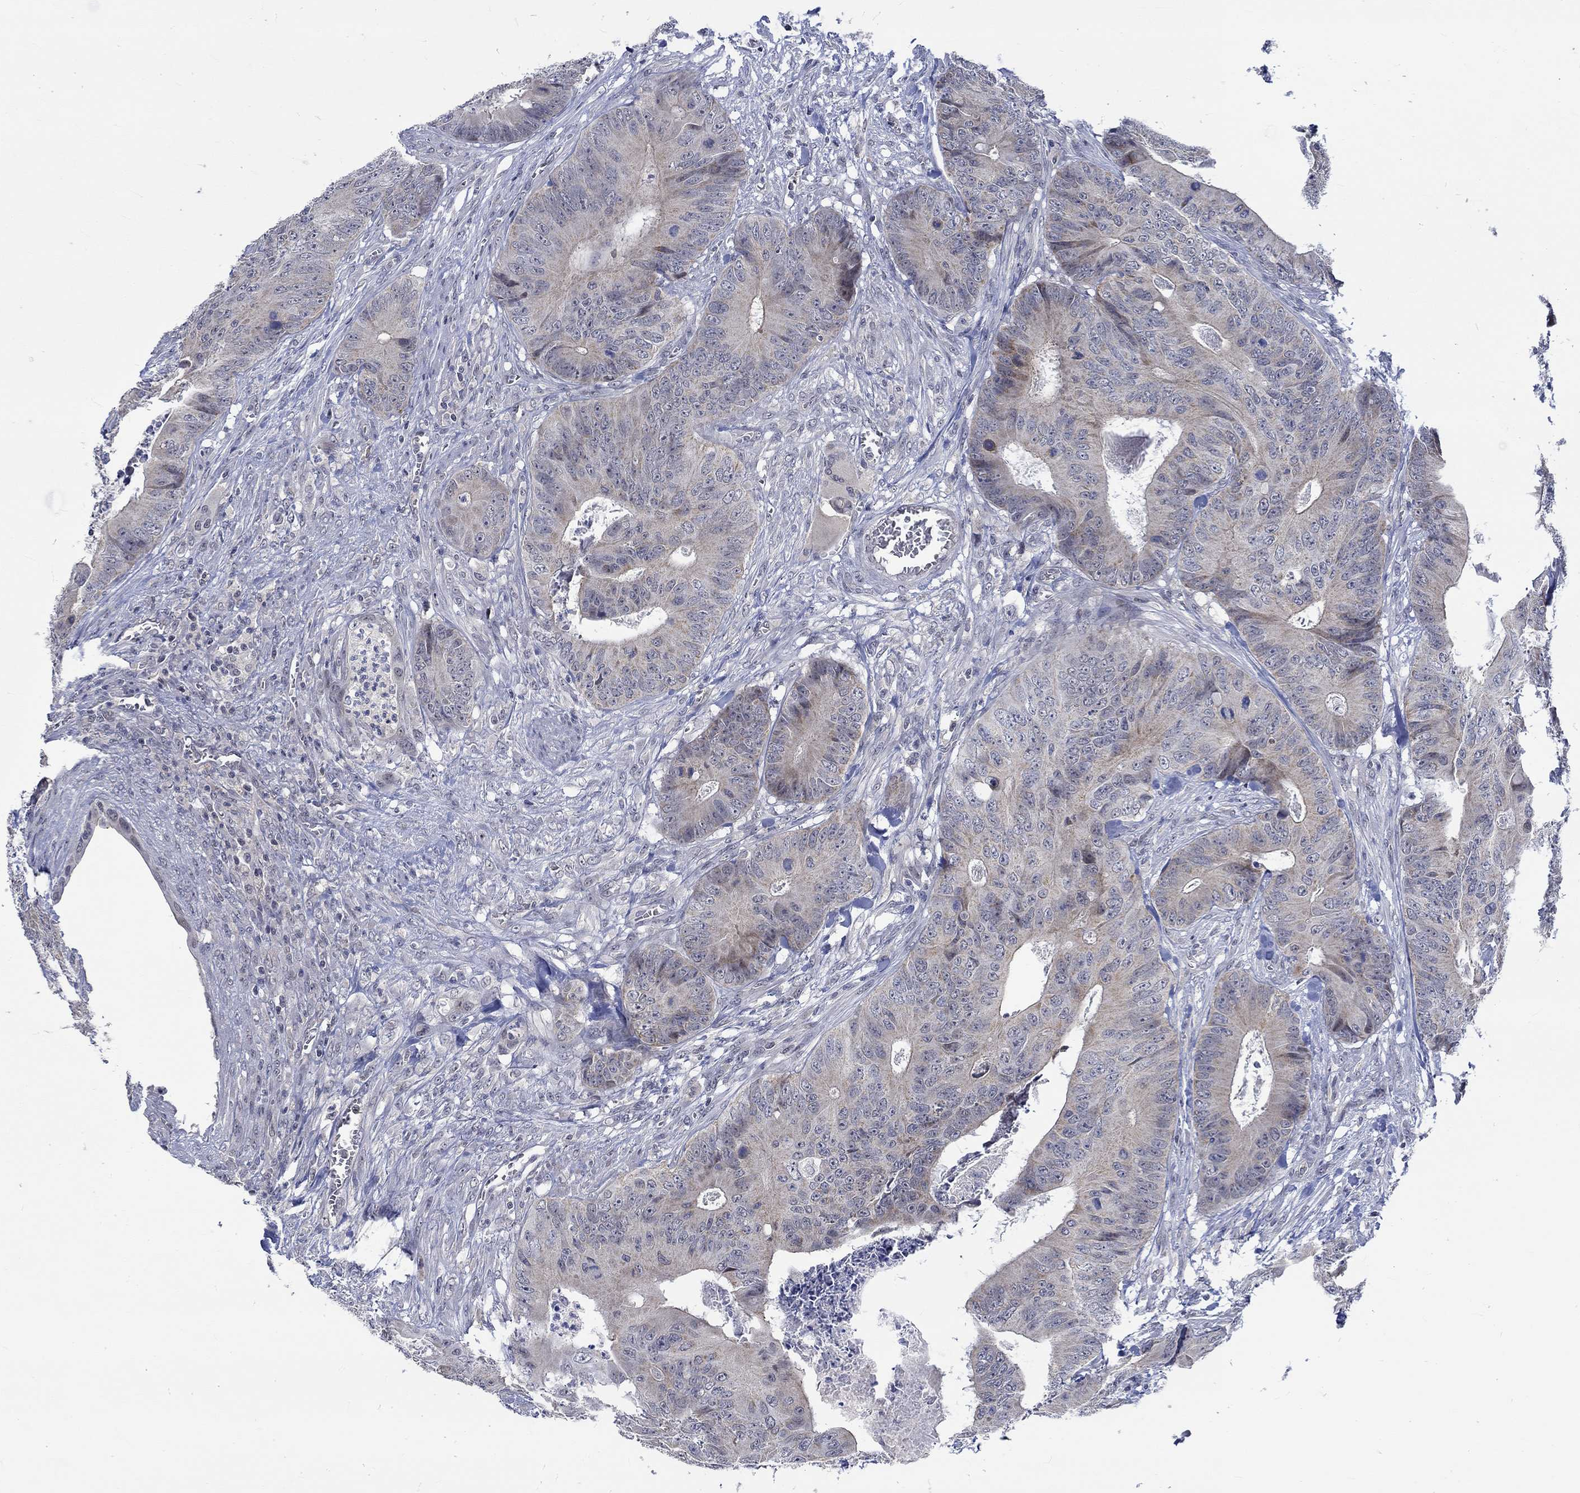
{"staining": {"intensity": "weak", "quantity": "<25%", "location": "cytoplasmic/membranous"}, "tissue": "colorectal cancer", "cell_type": "Tumor cells", "image_type": "cancer", "snomed": [{"axis": "morphology", "description": "Adenocarcinoma, NOS"}, {"axis": "topography", "description": "Colon"}], "caption": "Protein analysis of colorectal adenocarcinoma shows no significant staining in tumor cells.", "gene": "WASF1", "patient": {"sex": "male", "age": 84}}